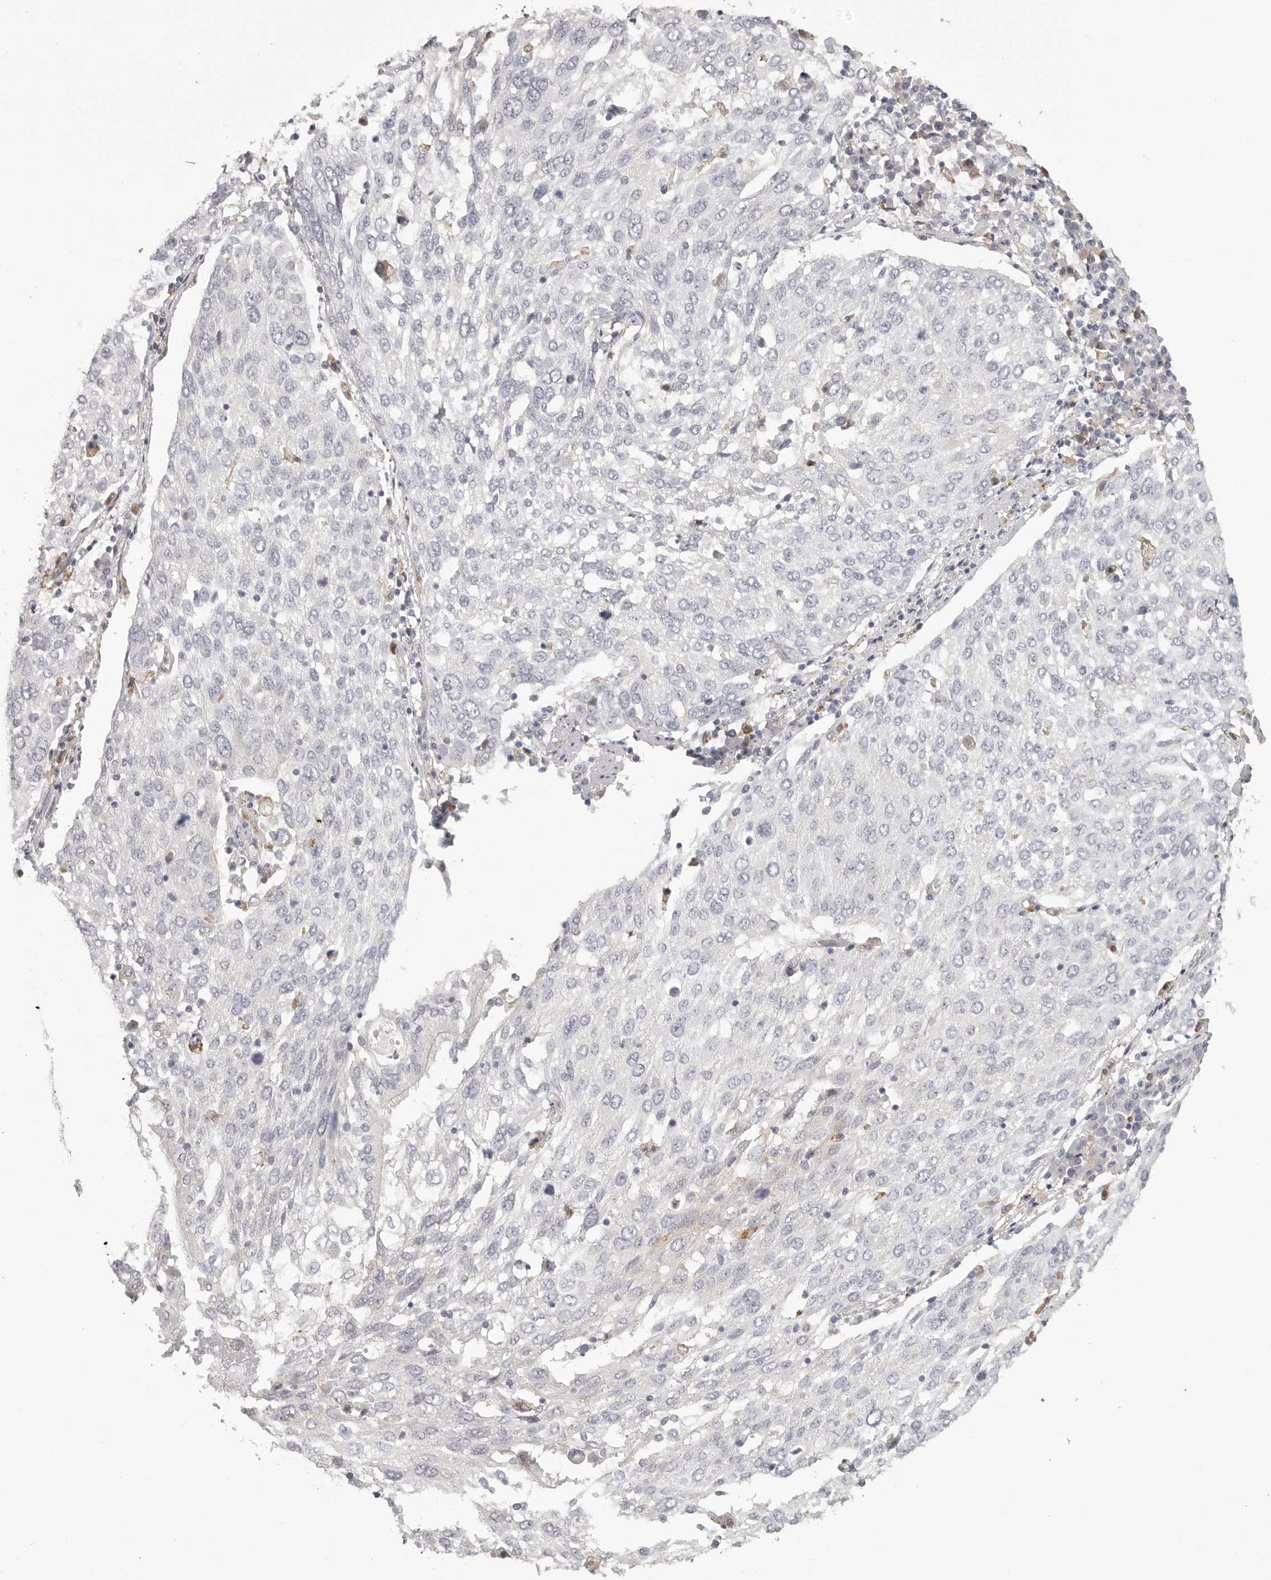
{"staining": {"intensity": "negative", "quantity": "none", "location": "none"}, "tissue": "lung cancer", "cell_type": "Tumor cells", "image_type": "cancer", "snomed": [{"axis": "morphology", "description": "Squamous cell carcinoma, NOS"}, {"axis": "topography", "description": "Lung"}], "caption": "Immunohistochemistry (IHC) of lung squamous cell carcinoma reveals no expression in tumor cells. (DAB (3,3'-diaminobenzidine) IHC visualized using brightfield microscopy, high magnification).", "gene": "OTUD3", "patient": {"sex": "male", "age": 65}}